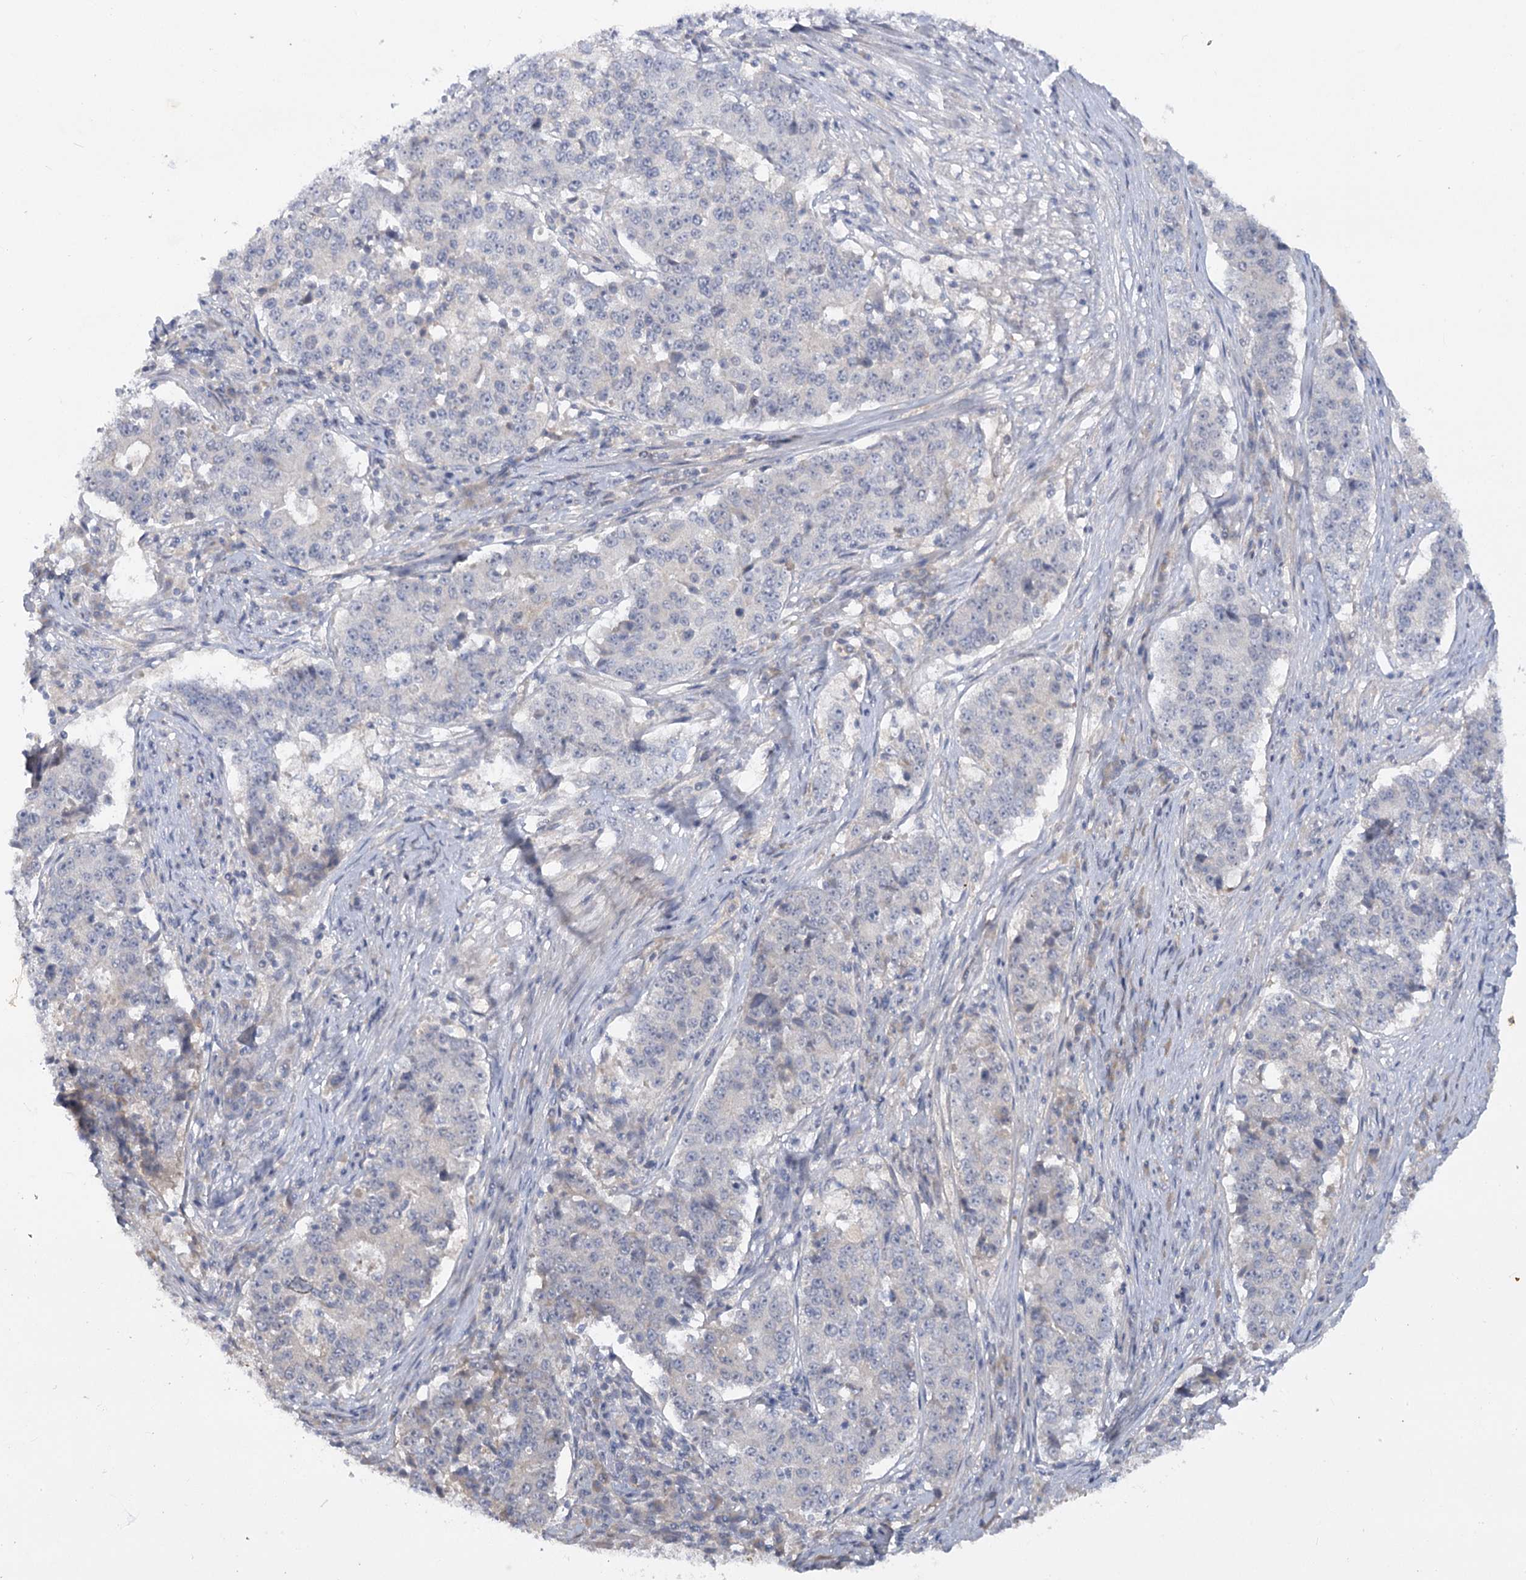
{"staining": {"intensity": "negative", "quantity": "none", "location": "none"}, "tissue": "stomach cancer", "cell_type": "Tumor cells", "image_type": "cancer", "snomed": [{"axis": "morphology", "description": "Adenocarcinoma, NOS"}, {"axis": "topography", "description": "Stomach"}], "caption": "This is a photomicrograph of IHC staining of adenocarcinoma (stomach), which shows no expression in tumor cells.", "gene": "EFHC2", "patient": {"sex": "male", "age": 59}}